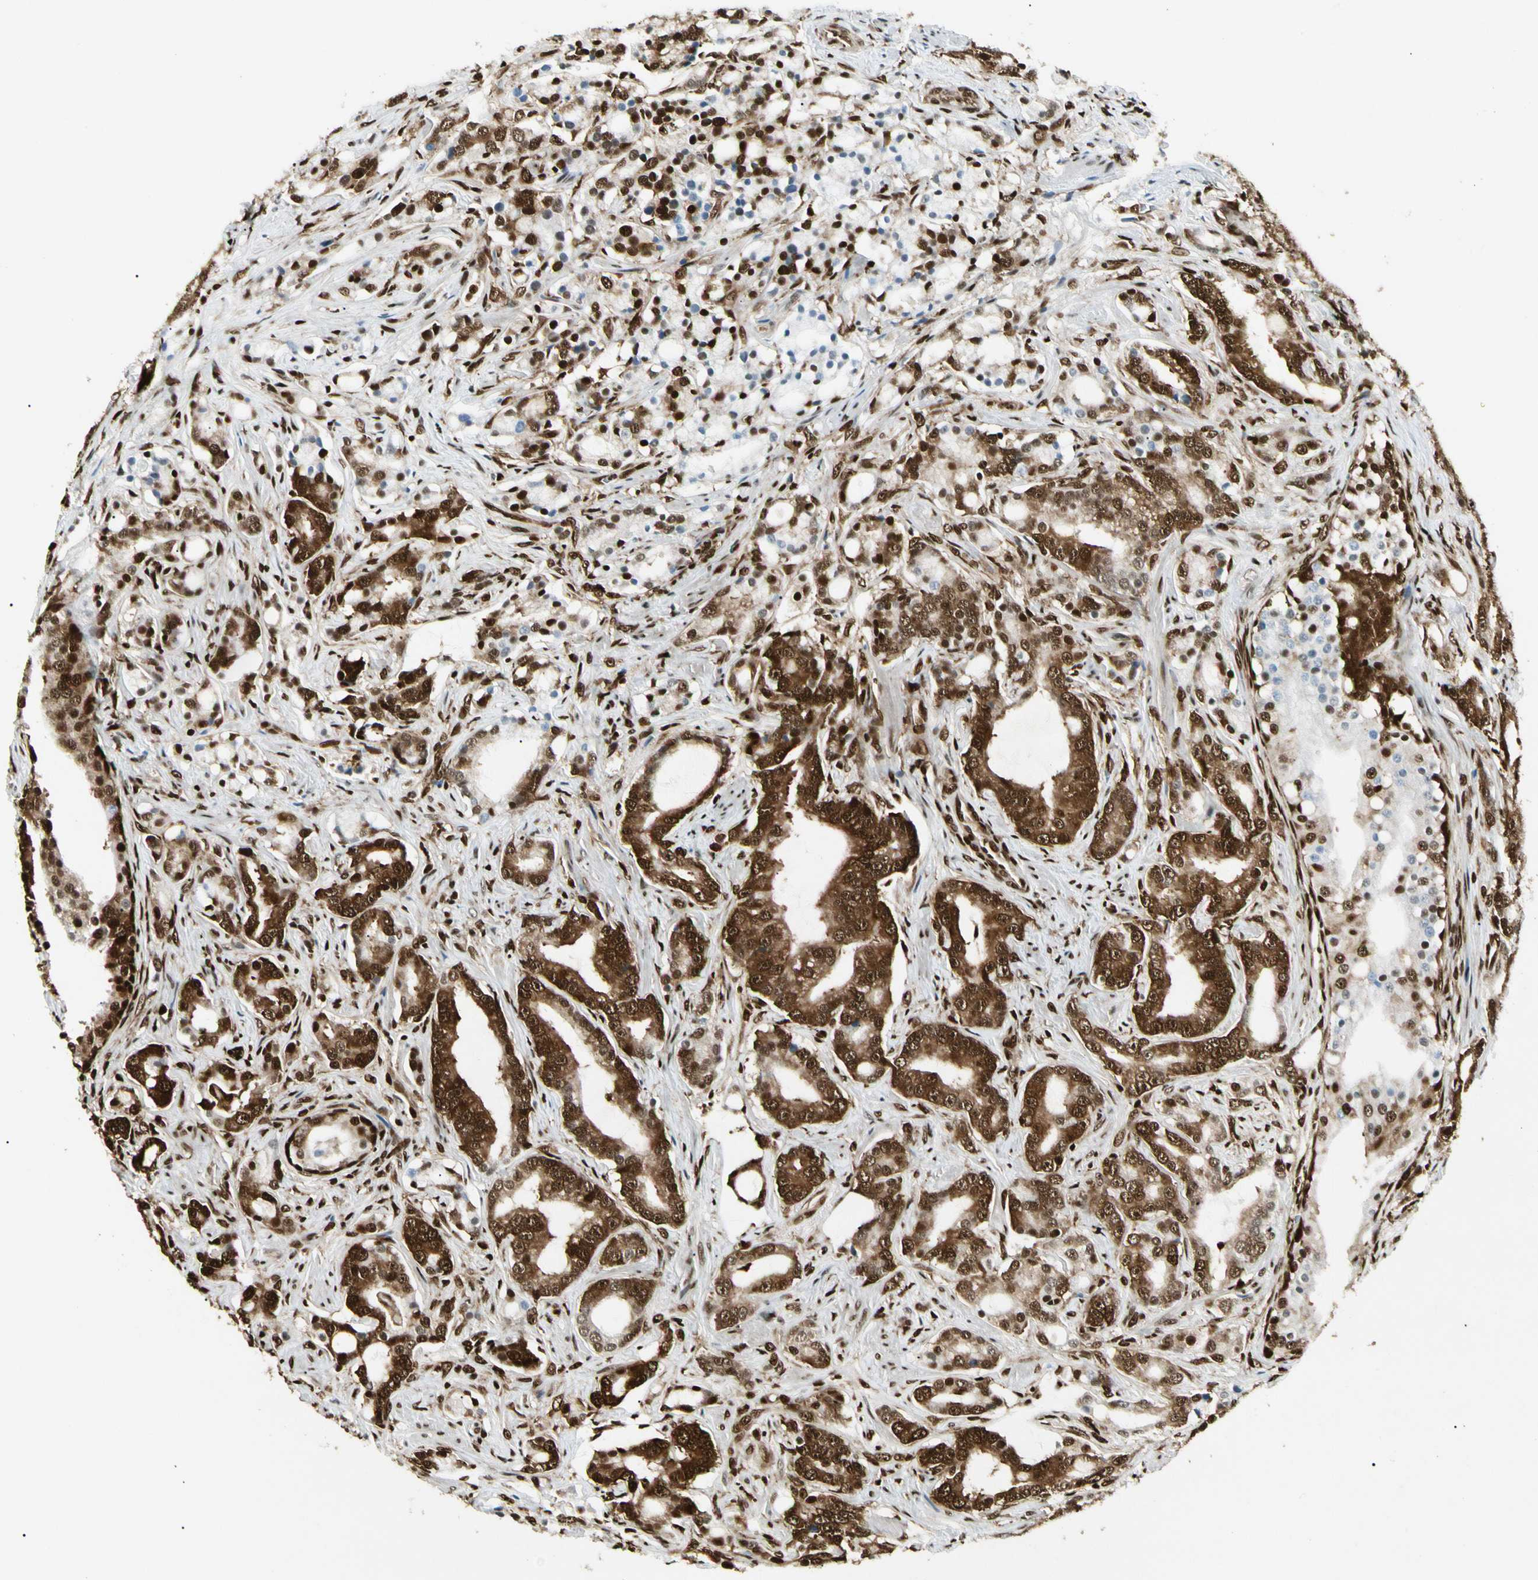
{"staining": {"intensity": "strong", "quantity": ">75%", "location": "cytoplasmic/membranous,nuclear"}, "tissue": "prostate cancer", "cell_type": "Tumor cells", "image_type": "cancer", "snomed": [{"axis": "morphology", "description": "Adenocarcinoma, Low grade"}, {"axis": "topography", "description": "Prostate"}], "caption": "Brown immunohistochemical staining in human prostate cancer shows strong cytoplasmic/membranous and nuclear positivity in approximately >75% of tumor cells. Immunohistochemistry (ihc) stains the protein of interest in brown and the nuclei are stained blue.", "gene": "FUS", "patient": {"sex": "male", "age": 58}}